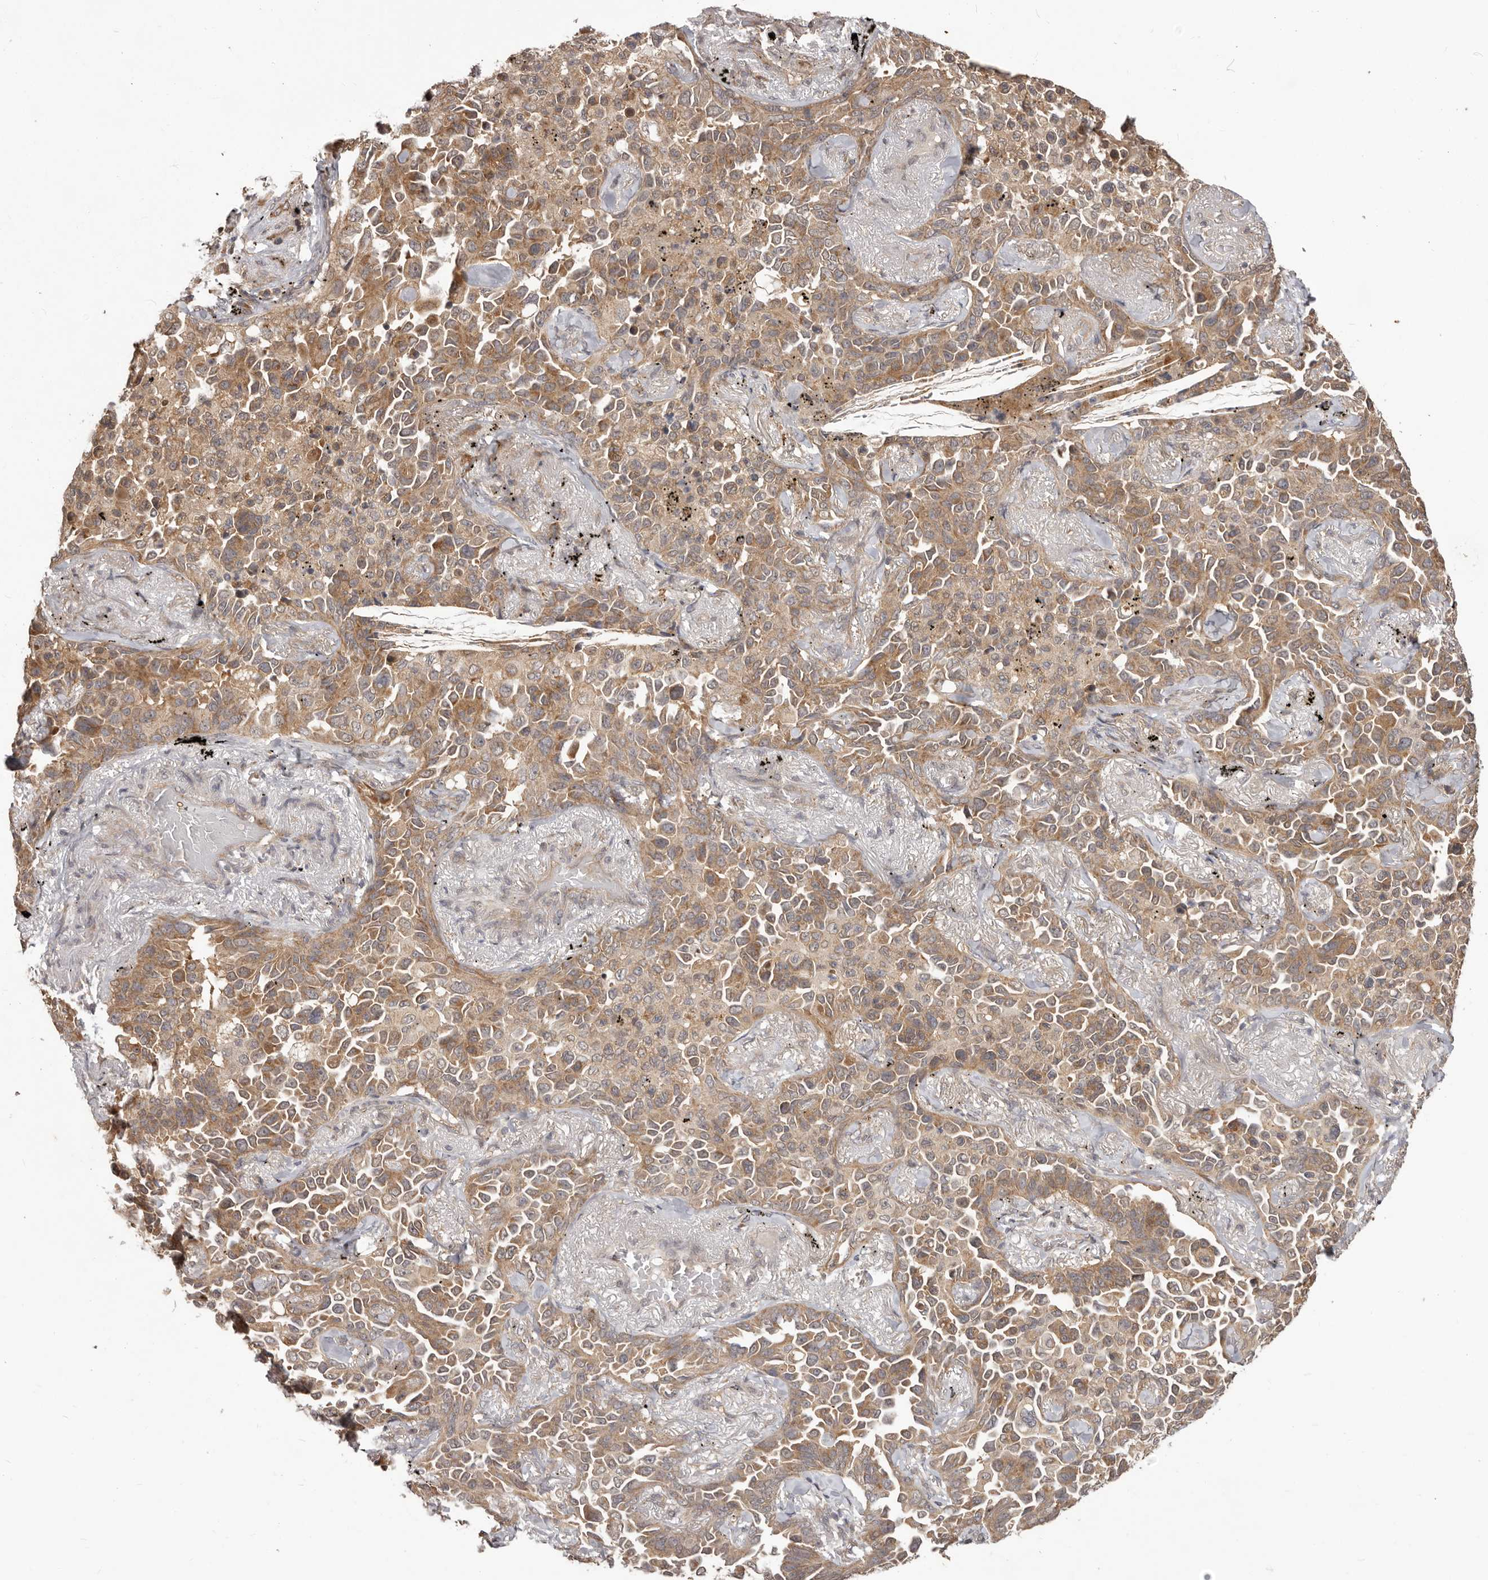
{"staining": {"intensity": "moderate", "quantity": ">75%", "location": "cytoplasmic/membranous"}, "tissue": "lung cancer", "cell_type": "Tumor cells", "image_type": "cancer", "snomed": [{"axis": "morphology", "description": "Adenocarcinoma, NOS"}, {"axis": "topography", "description": "Lung"}], "caption": "Lung cancer (adenocarcinoma) tissue reveals moderate cytoplasmic/membranous positivity in approximately >75% of tumor cells", "gene": "MTO1", "patient": {"sex": "female", "age": 67}}